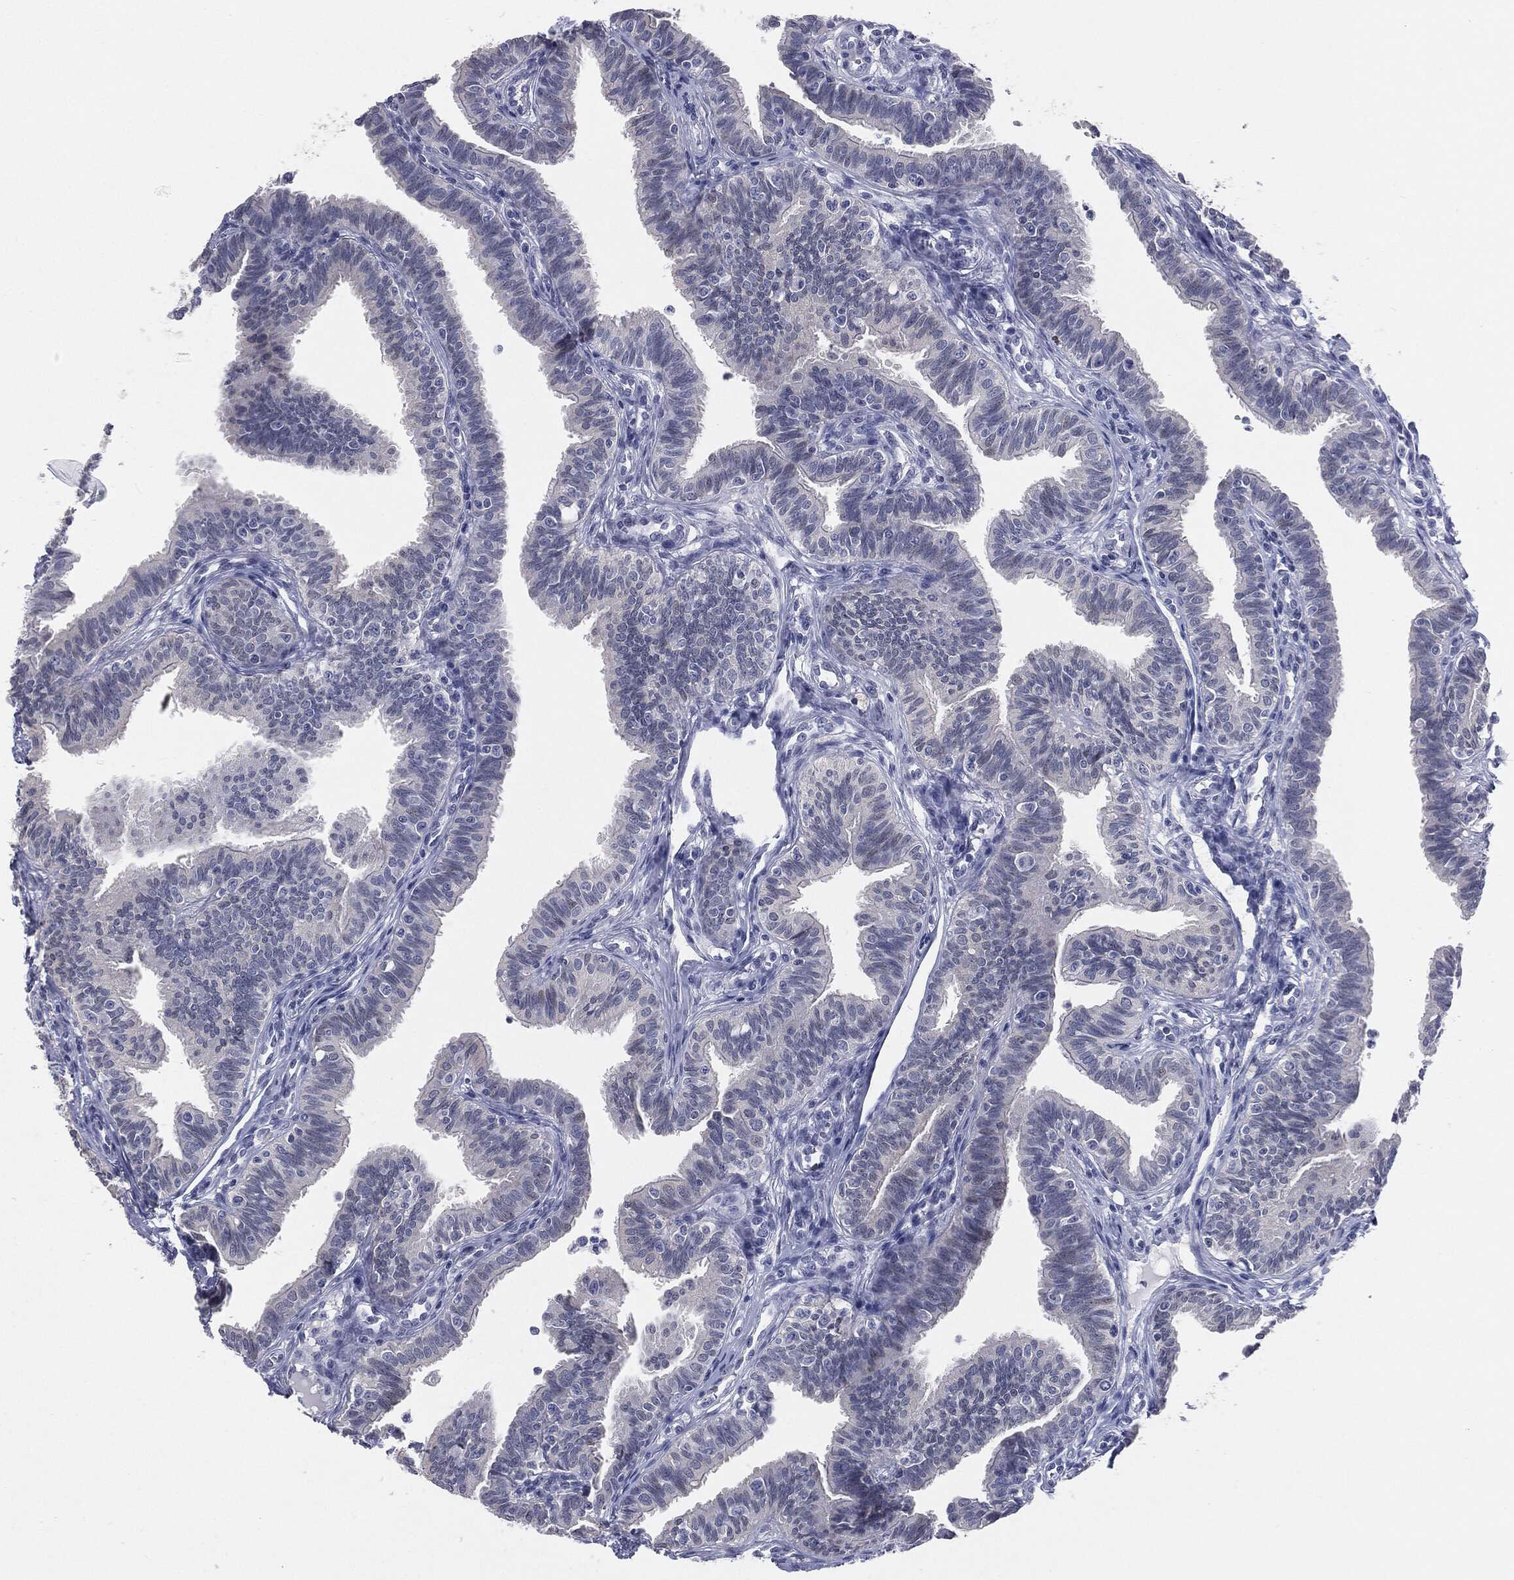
{"staining": {"intensity": "negative", "quantity": "none", "location": "none"}, "tissue": "fallopian tube", "cell_type": "Glandular cells", "image_type": "normal", "snomed": [{"axis": "morphology", "description": "Normal tissue, NOS"}, {"axis": "topography", "description": "Fallopian tube"}], "caption": "An IHC photomicrograph of benign fallopian tube is shown. There is no staining in glandular cells of fallopian tube.", "gene": "DMKN", "patient": {"sex": "female", "age": 36}}